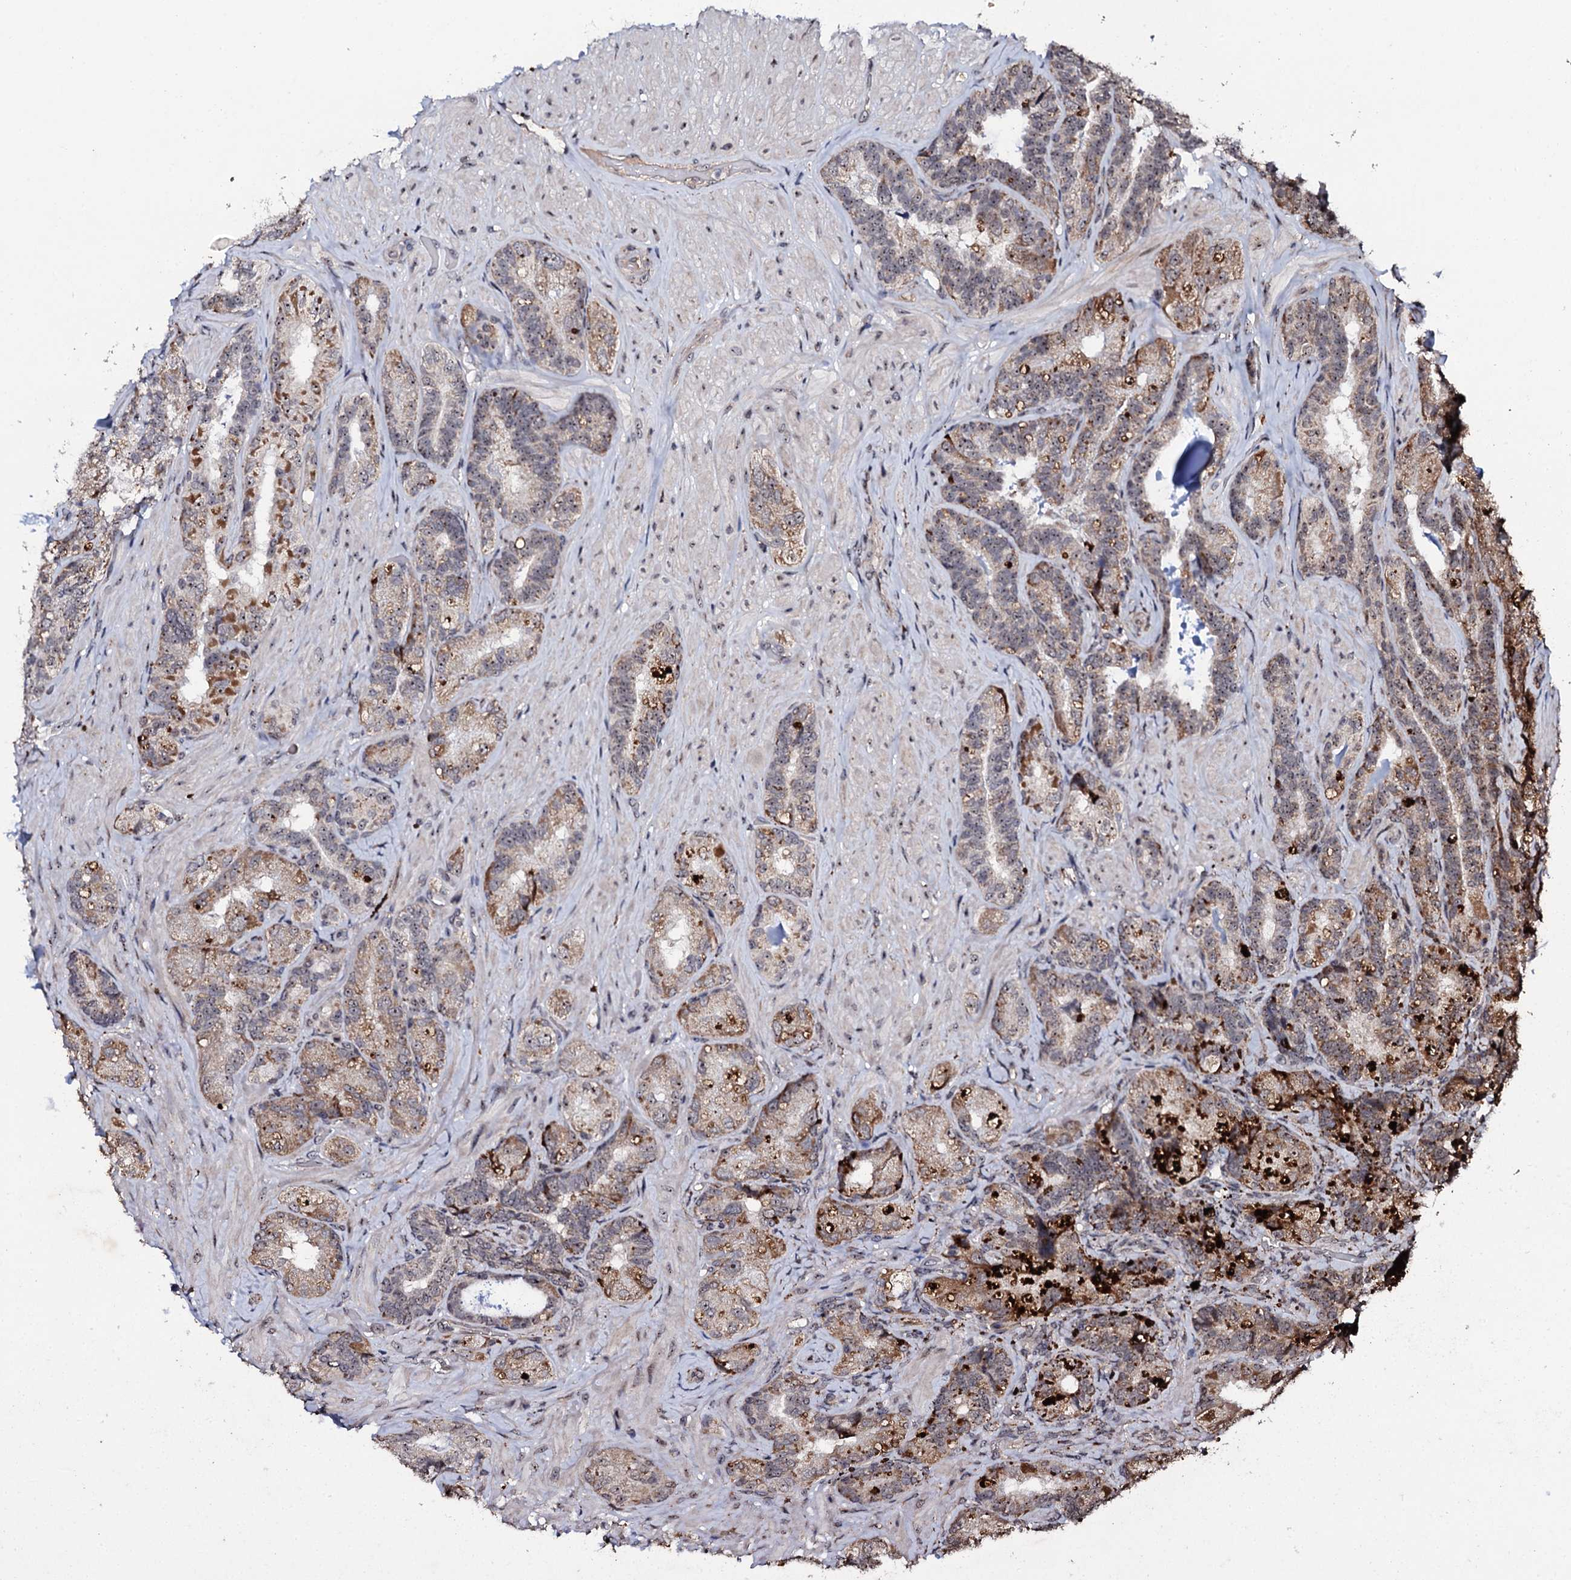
{"staining": {"intensity": "moderate", "quantity": "25%-75%", "location": "cytoplasmic/membranous,nuclear"}, "tissue": "seminal vesicle", "cell_type": "Glandular cells", "image_type": "normal", "snomed": [{"axis": "morphology", "description": "Normal tissue, NOS"}, {"axis": "topography", "description": "Prostate and seminal vesicle, NOS"}, {"axis": "topography", "description": "Prostate"}, {"axis": "topography", "description": "Seminal veicle"}], "caption": "Brown immunohistochemical staining in benign human seminal vesicle reveals moderate cytoplasmic/membranous,nuclear expression in approximately 25%-75% of glandular cells.", "gene": "FAM111A", "patient": {"sex": "male", "age": 67}}